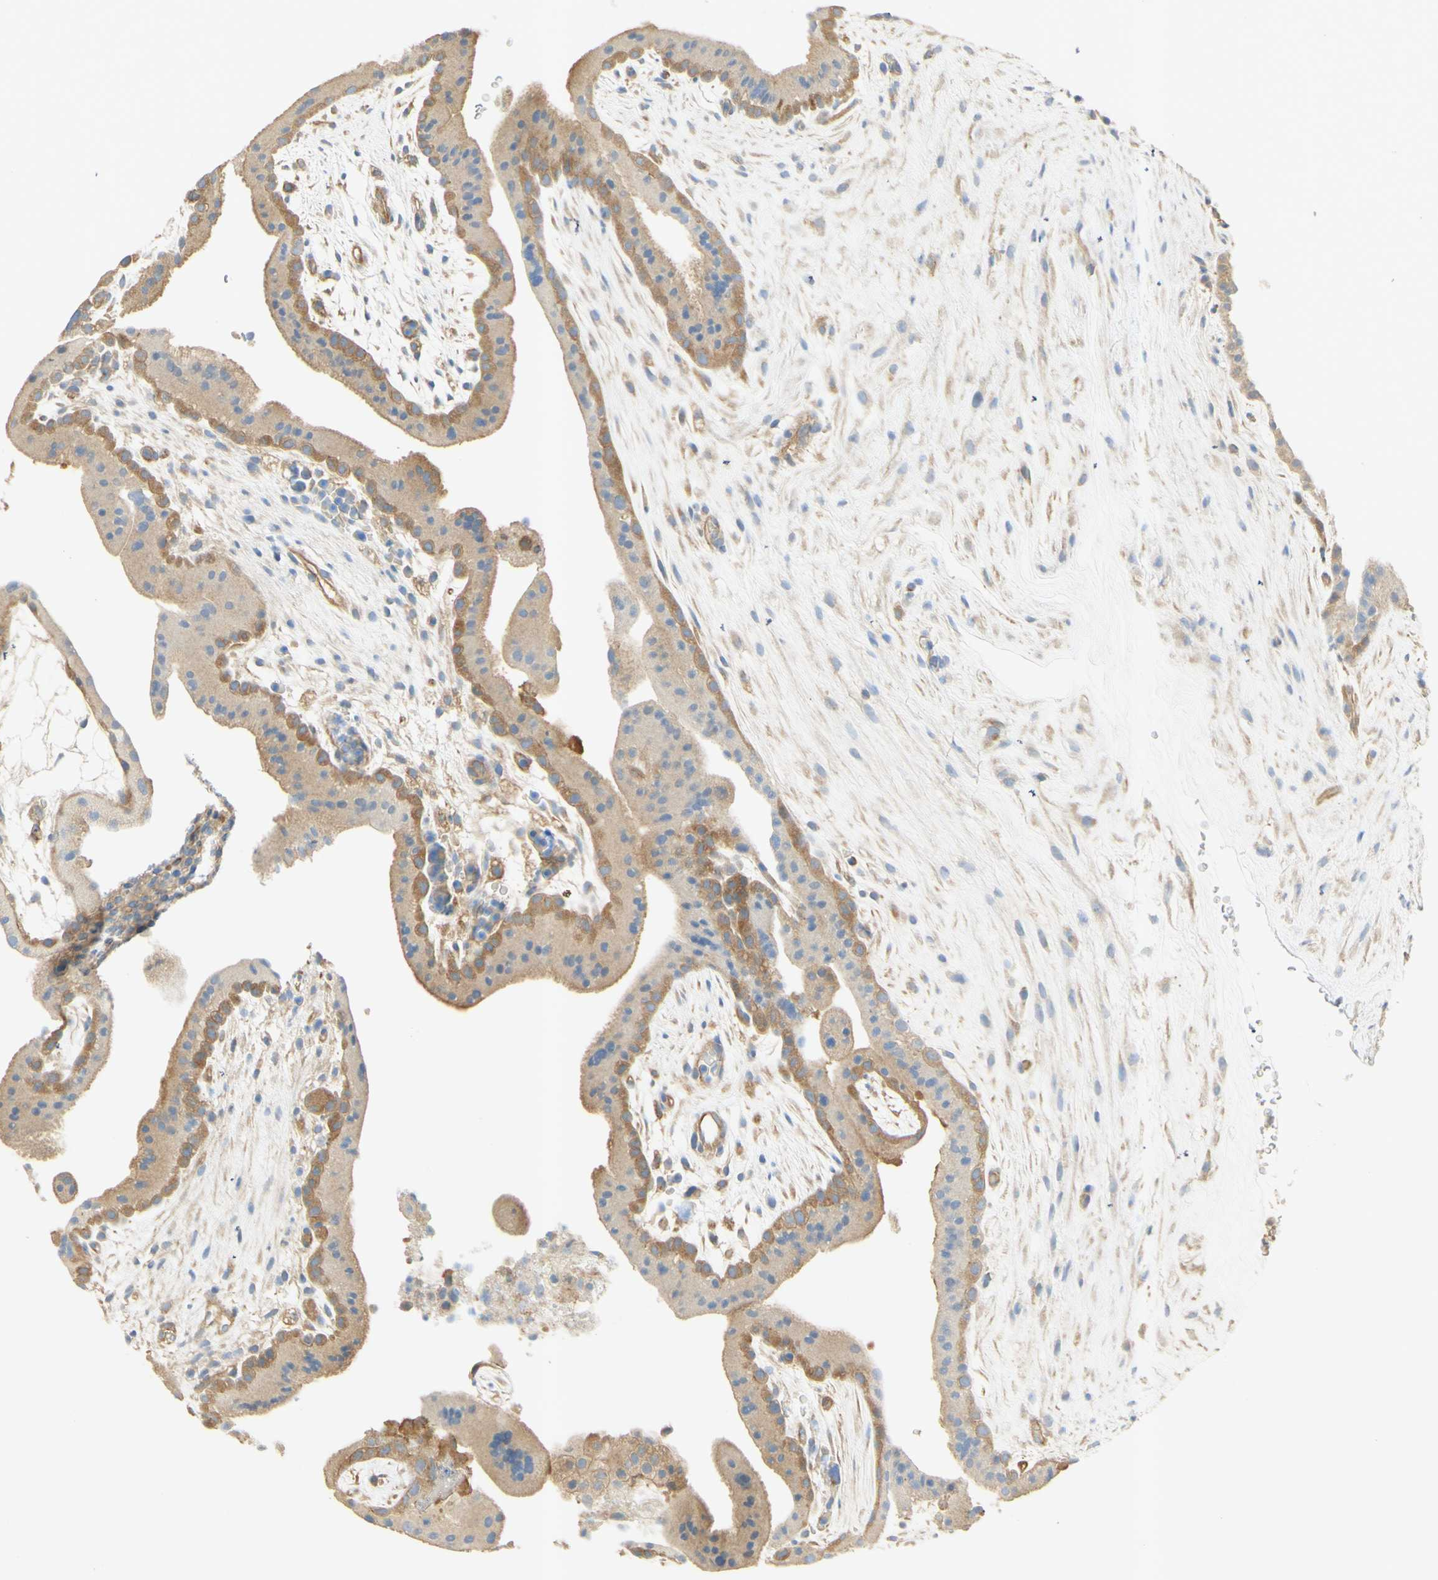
{"staining": {"intensity": "moderate", "quantity": ">75%", "location": "cytoplasmic/membranous"}, "tissue": "placenta", "cell_type": "Decidual cells", "image_type": "normal", "snomed": [{"axis": "morphology", "description": "Normal tissue, NOS"}, {"axis": "topography", "description": "Placenta"}], "caption": "DAB immunohistochemical staining of benign placenta shows moderate cytoplasmic/membranous protein staining in about >75% of decidual cells. (DAB = brown stain, brightfield microscopy at high magnification).", "gene": "IKBKG", "patient": {"sex": "female", "age": 19}}